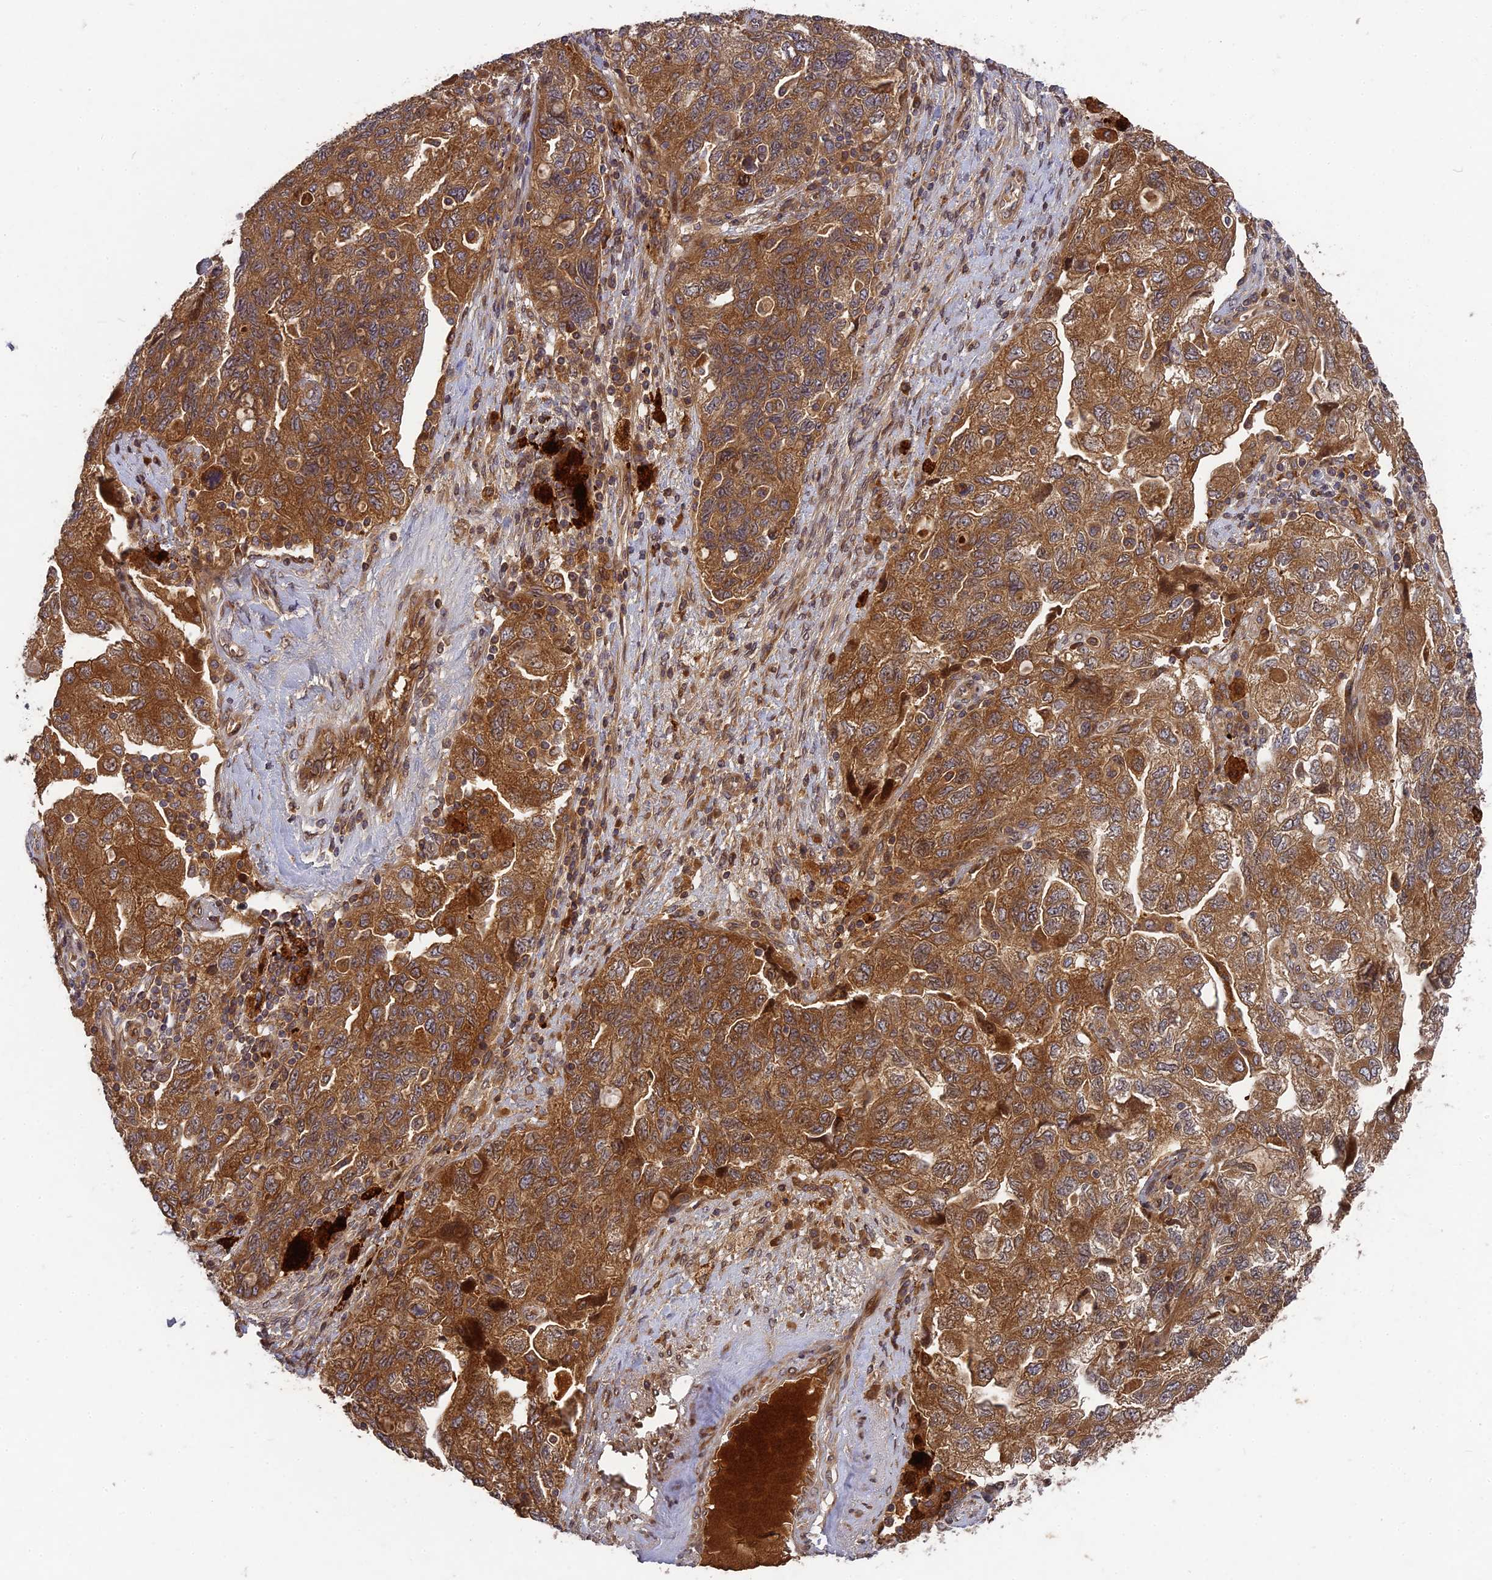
{"staining": {"intensity": "moderate", "quantity": ">75%", "location": "cytoplasmic/membranous"}, "tissue": "ovarian cancer", "cell_type": "Tumor cells", "image_type": "cancer", "snomed": [{"axis": "morphology", "description": "Carcinoma, NOS"}, {"axis": "morphology", "description": "Cystadenocarcinoma, serous, NOS"}, {"axis": "topography", "description": "Ovary"}], "caption": "Immunohistochemistry of ovarian serous cystadenocarcinoma displays medium levels of moderate cytoplasmic/membranous expression in approximately >75% of tumor cells.", "gene": "TMUB2", "patient": {"sex": "female", "age": 69}}